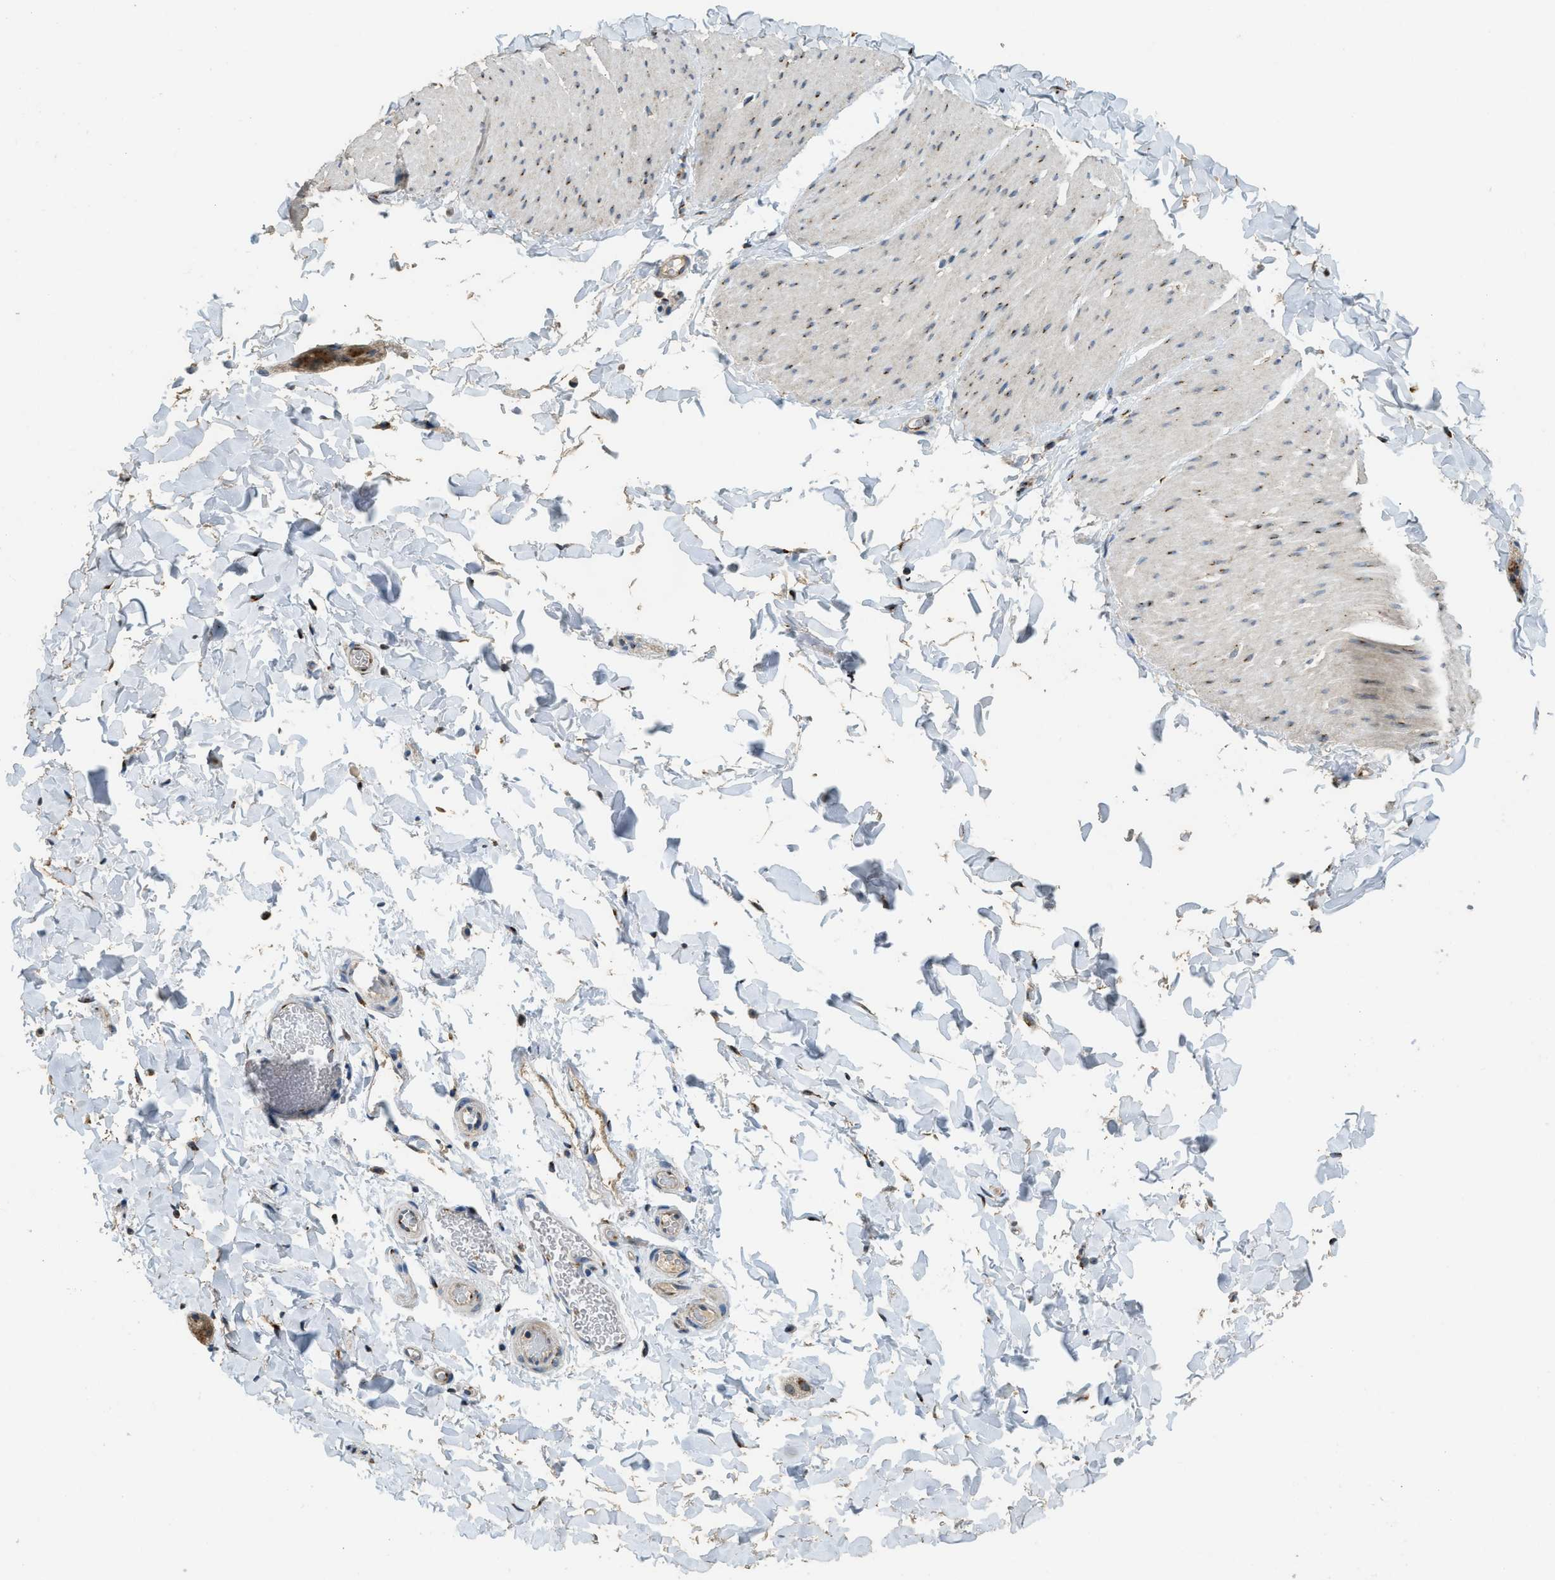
{"staining": {"intensity": "moderate", "quantity": "<25%", "location": "cytoplasmic/membranous"}, "tissue": "smooth muscle", "cell_type": "Smooth muscle cells", "image_type": "normal", "snomed": [{"axis": "morphology", "description": "Normal tissue, NOS"}, {"axis": "topography", "description": "Smooth muscle"}, {"axis": "topography", "description": "Colon"}], "caption": "Immunohistochemical staining of normal human smooth muscle reveals moderate cytoplasmic/membranous protein staining in approximately <25% of smooth muscle cells.", "gene": "IPO7", "patient": {"sex": "male", "age": 67}}